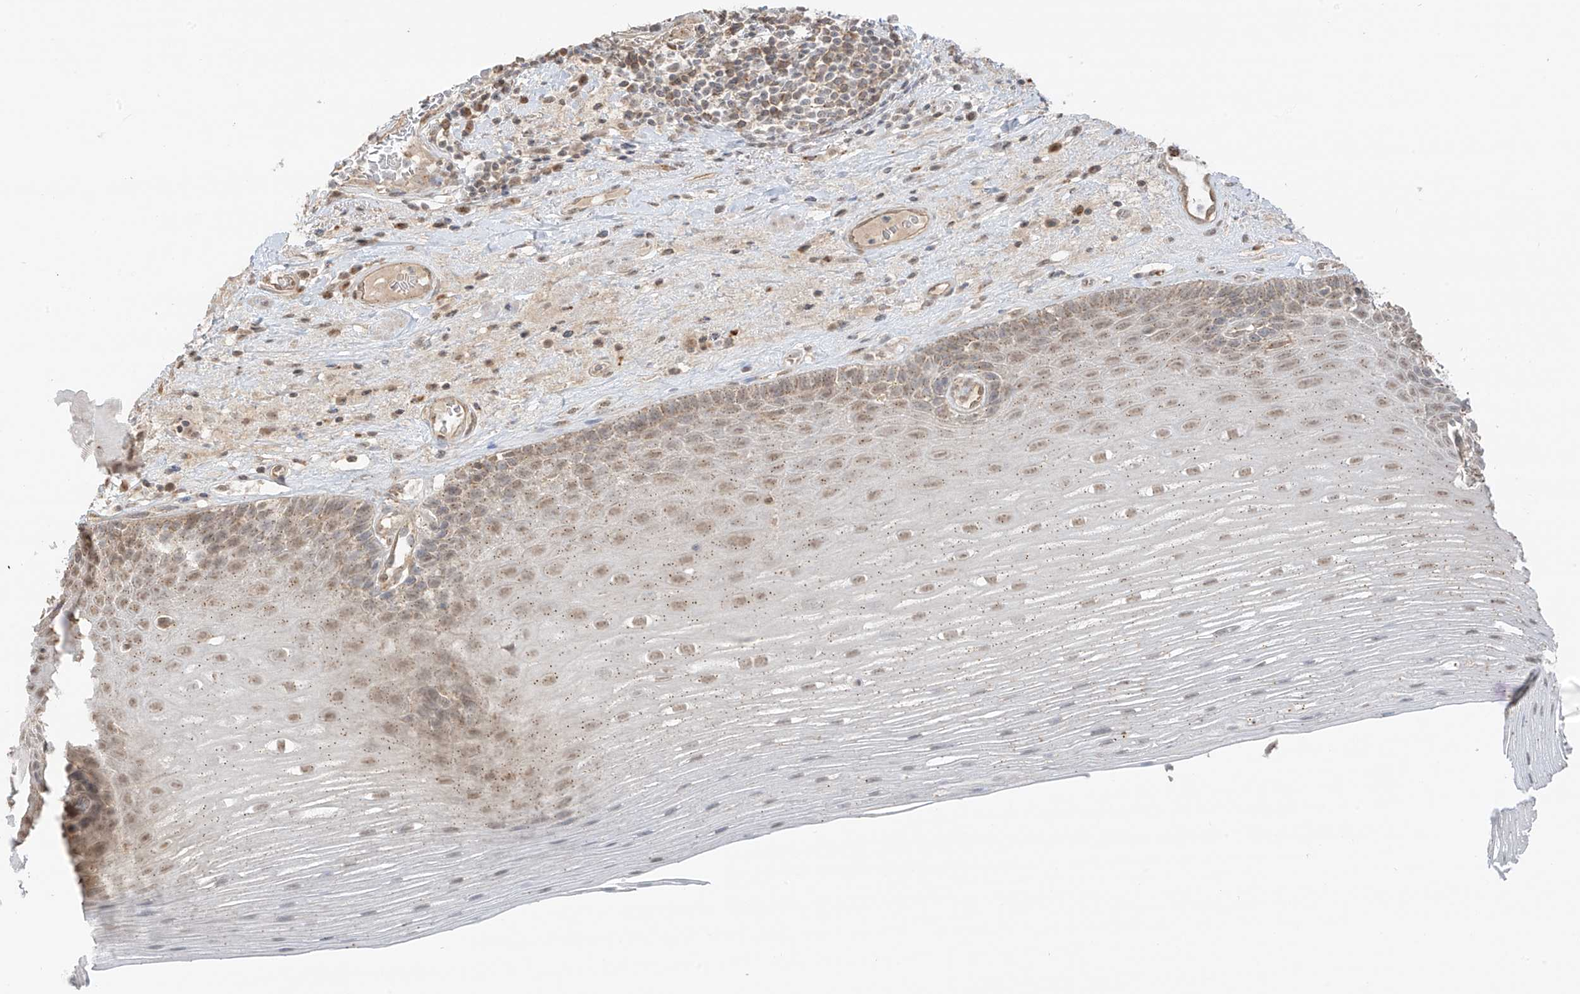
{"staining": {"intensity": "moderate", "quantity": "25%-75%", "location": "cytoplasmic/membranous,nuclear"}, "tissue": "esophagus", "cell_type": "Squamous epithelial cells", "image_type": "normal", "snomed": [{"axis": "morphology", "description": "Normal tissue, NOS"}, {"axis": "topography", "description": "Esophagus"}], "caption": "This is a histology image of IHC staining of normal esophagus, which shows moderate positivity in the cytoplasmic/membranous,nuclear of squamous epithelial cells.", "gene": "N4BP3", "patient": {"sex": "male", "age": 62}}